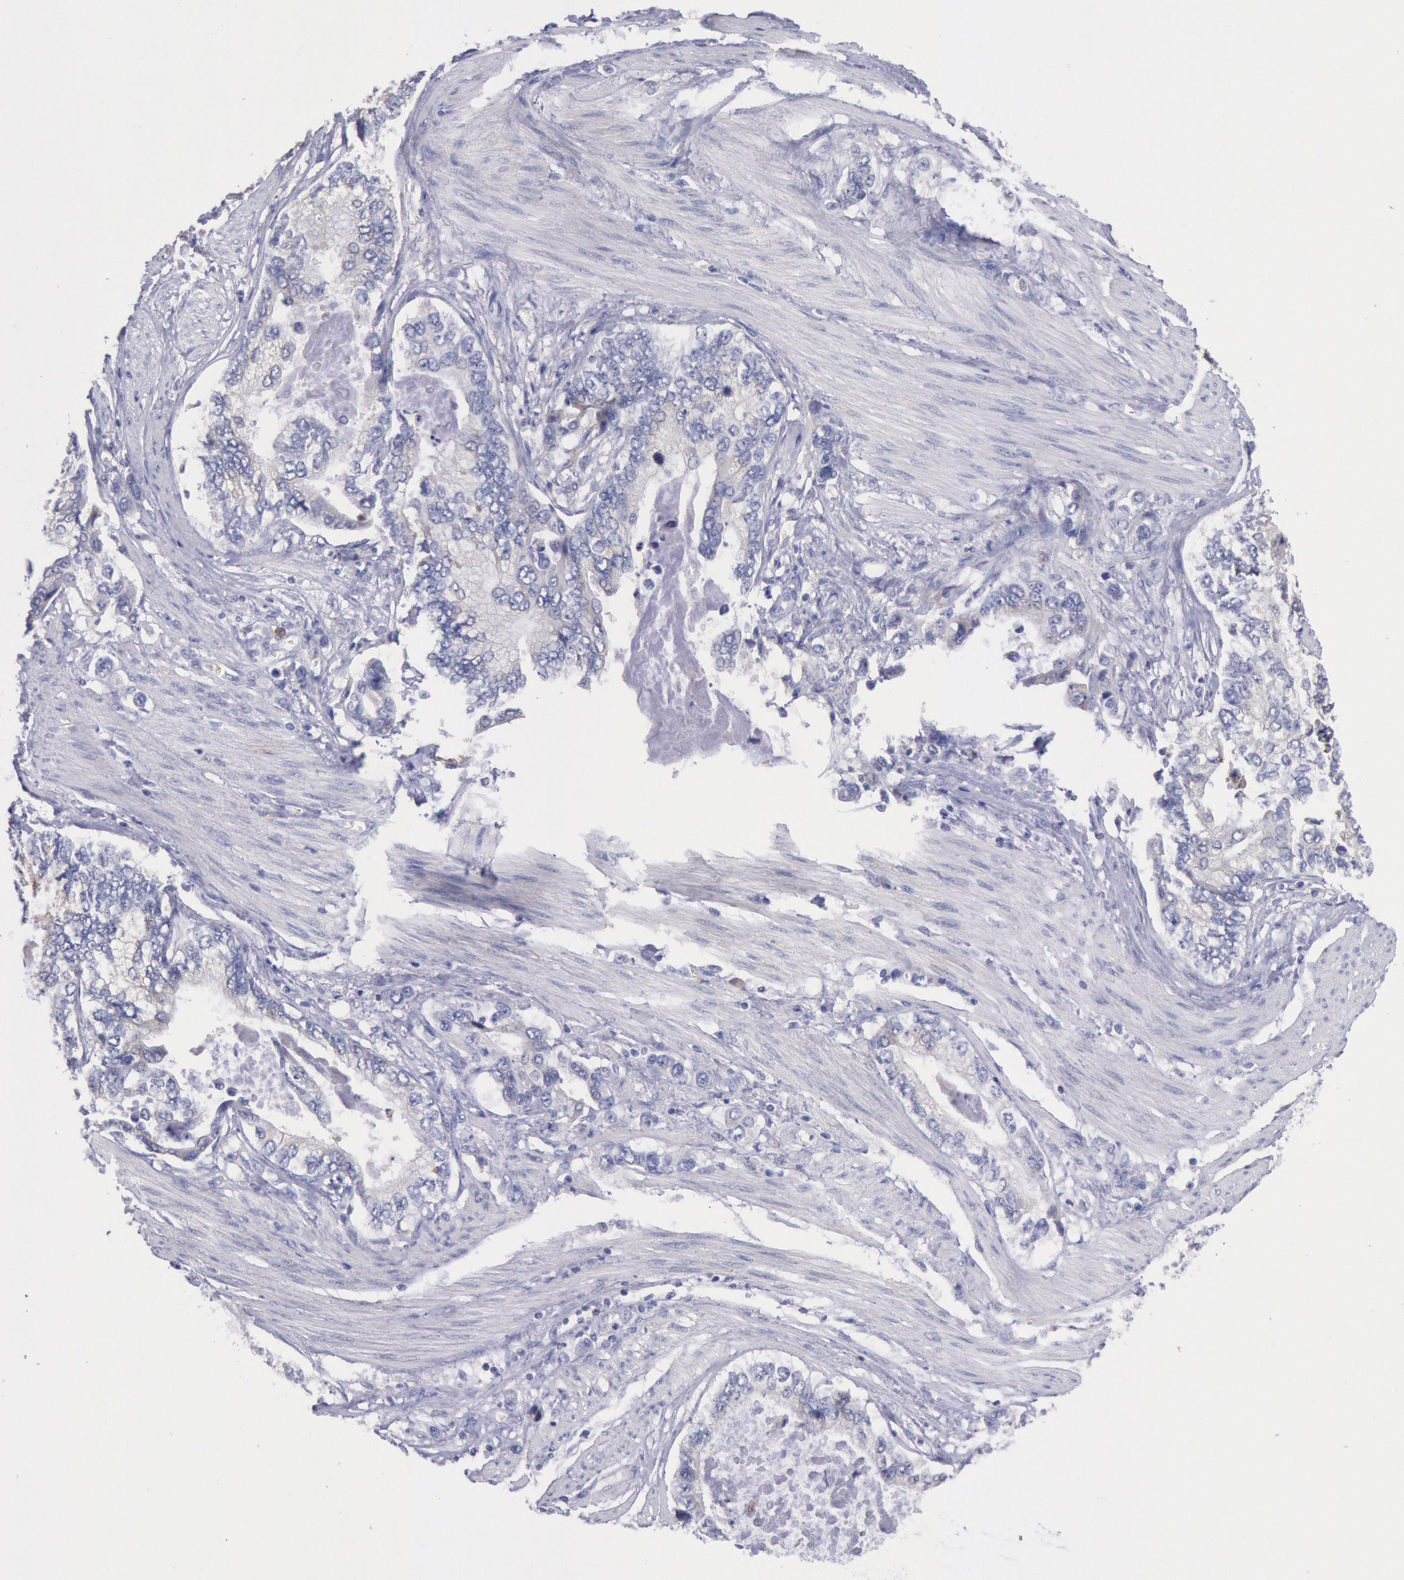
{"staining": {"intensity": "negative", "quantity": "none", "location": "none"}, "tissue": "stomach cancer", "cell_type": "Tumor cells", "image_type": "cancer", "snomed": [{"axis": "morphology", "description": "Adenocarcinoma, NOS"}, {"axis": "topography", "description": "Pancreas"}, {"axis": "topography", "description": "Stomach, upper"}], "caption": "Immunohistochemistry (IHC) image of neoplastic tissue: human stomach adenocarcinoma stained with DAB (3,3'-diaminobenzidine) shows no significant protein staining in tumor cells. (DAB (3,3'-diaminobenzidine) immunohistochemistry (IHC) with hematoxylin counter stain).", "gene": "GAL3ST1", "patient": {"sex": "male", "age": 77}}